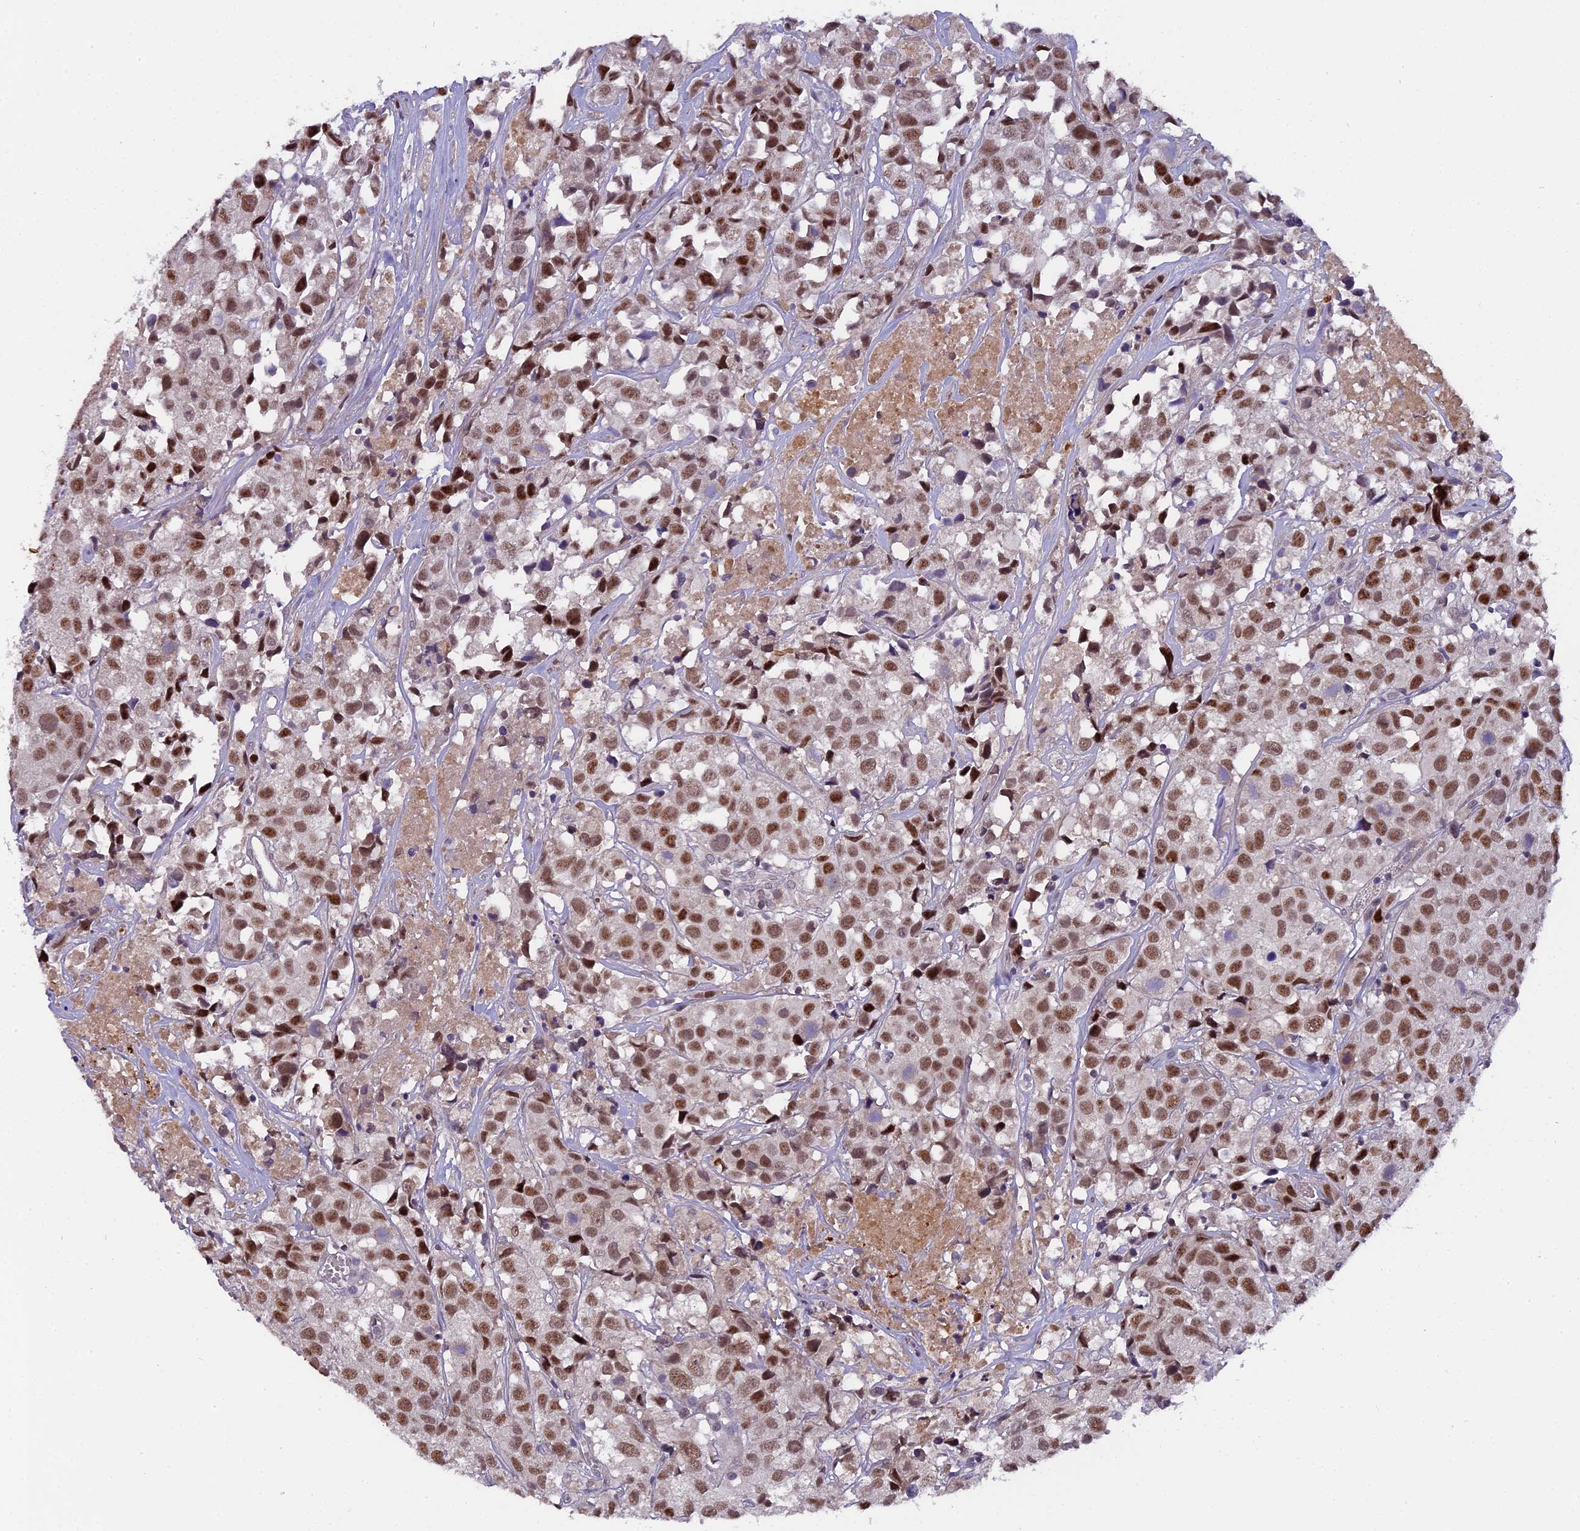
{"staining": {"intensity": "moderate", "quantity": ">75%", "location": "nuclear"}, "tissue": "urothelial cancer", "cell_type": "Tumor cells", "image_type": "cancer", "snomed": [{"axis": "morphology", "description": "Urothelial carcinoma, High grade"}, {"axis": "topography", "description": "Urinary bladder"}], "caption": "The immunohistochemical stain highlights moderate nuclear staining in tumor cells of urothelial cancer tissue.", "gene": "PYGO1", "patient": {"sex": "female", "age": 75}}